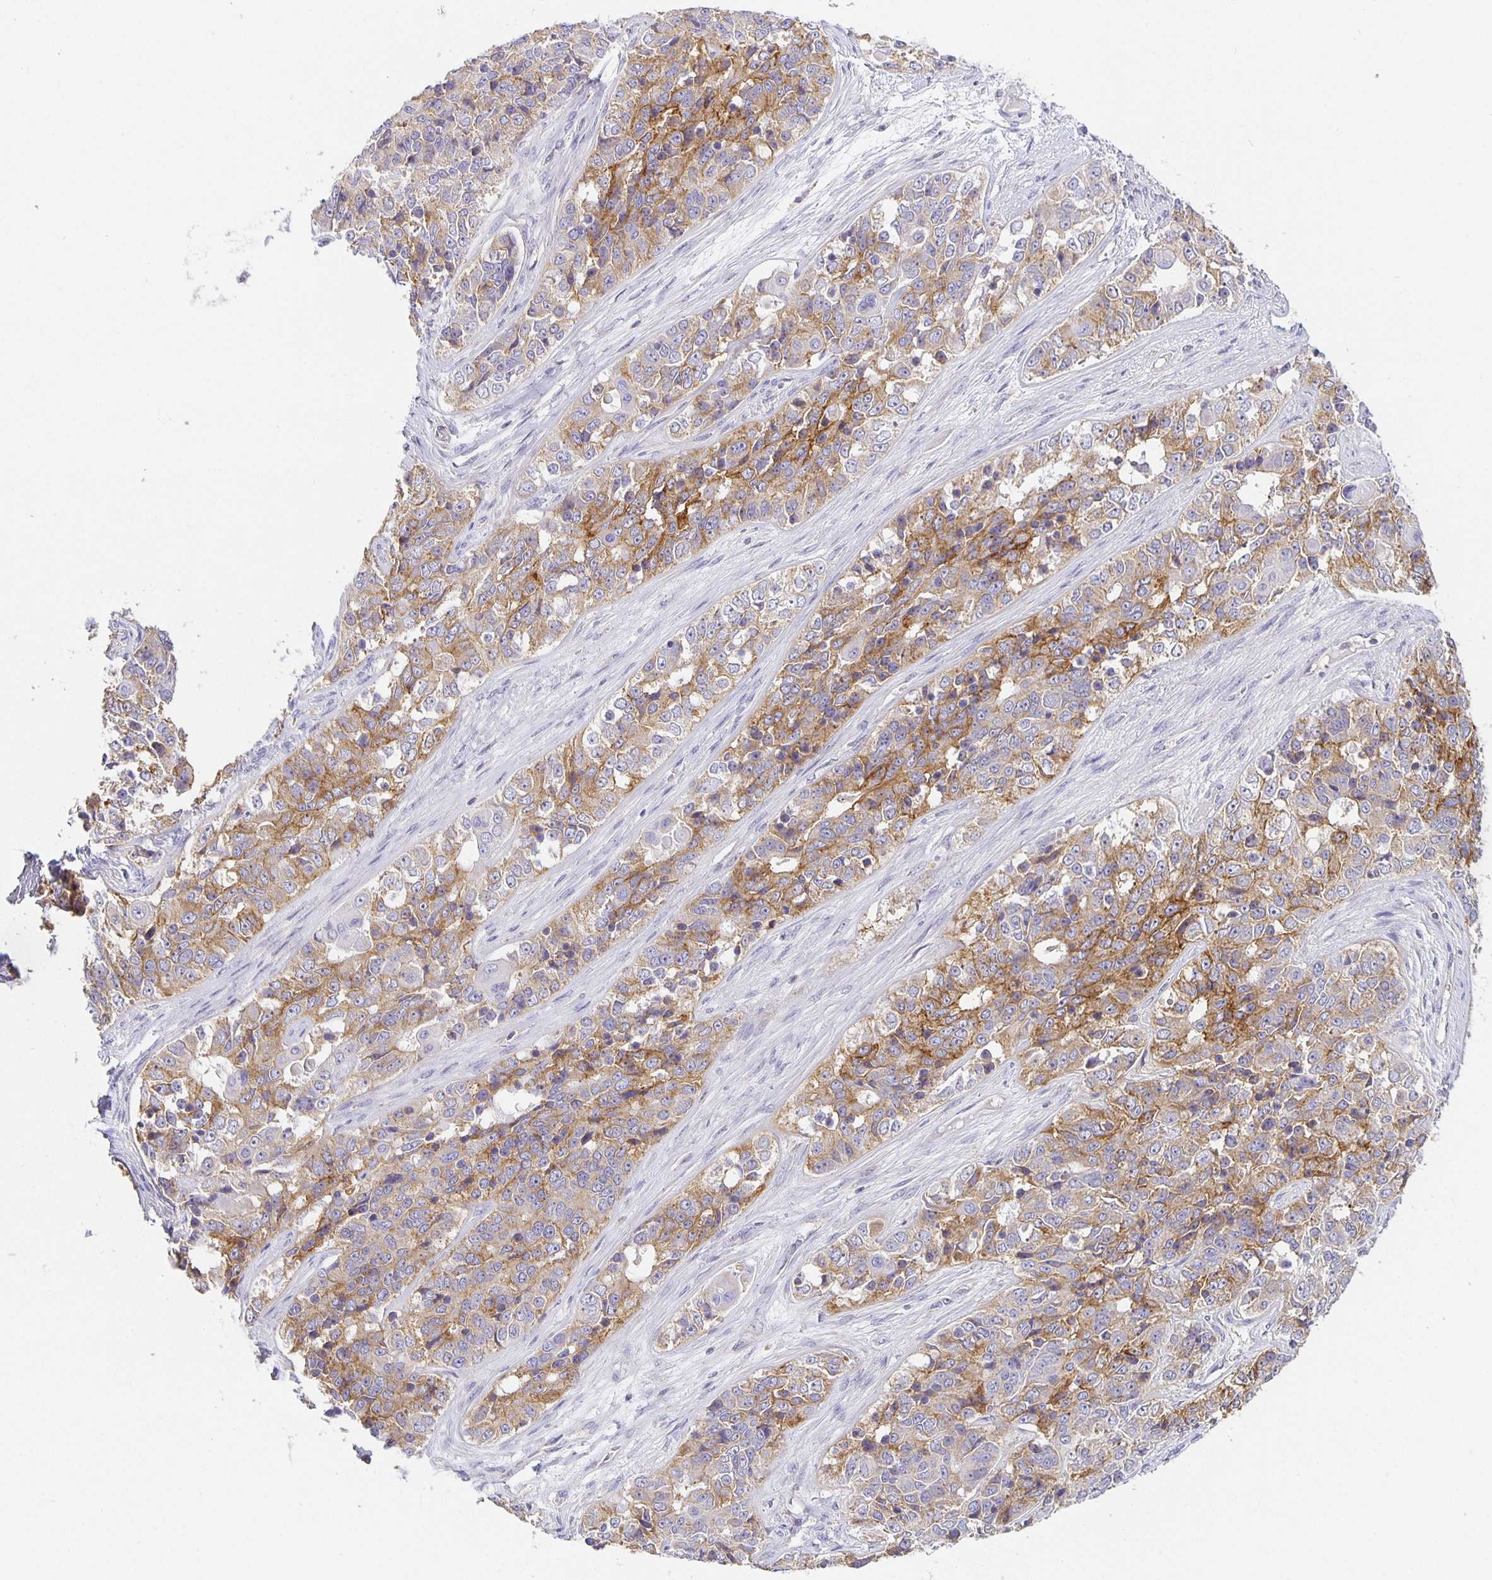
{"staining": {"intensity": "moderate", "quantity": "25%-75%", "location": "cytoplasmic/membranous"}, "tissue": "ovarian cancer", "cell_type": "Tumor cells", "image_type": "cancer", "snomed": [{"axis": "morphology", "description": "Carcinoma, endometroid"}, {"axis": "topography", "description": "Ovary"}], "caption": "Ovarian cancer (endometroid carcinoma) was stained to show a protein in brown. There is medium levels of moderate cytoplasmic/membranous positivity in about 25%-75% of tumor cells.", "gene": "FLRT3", "patient": {"sex": "female", "age": 51}}